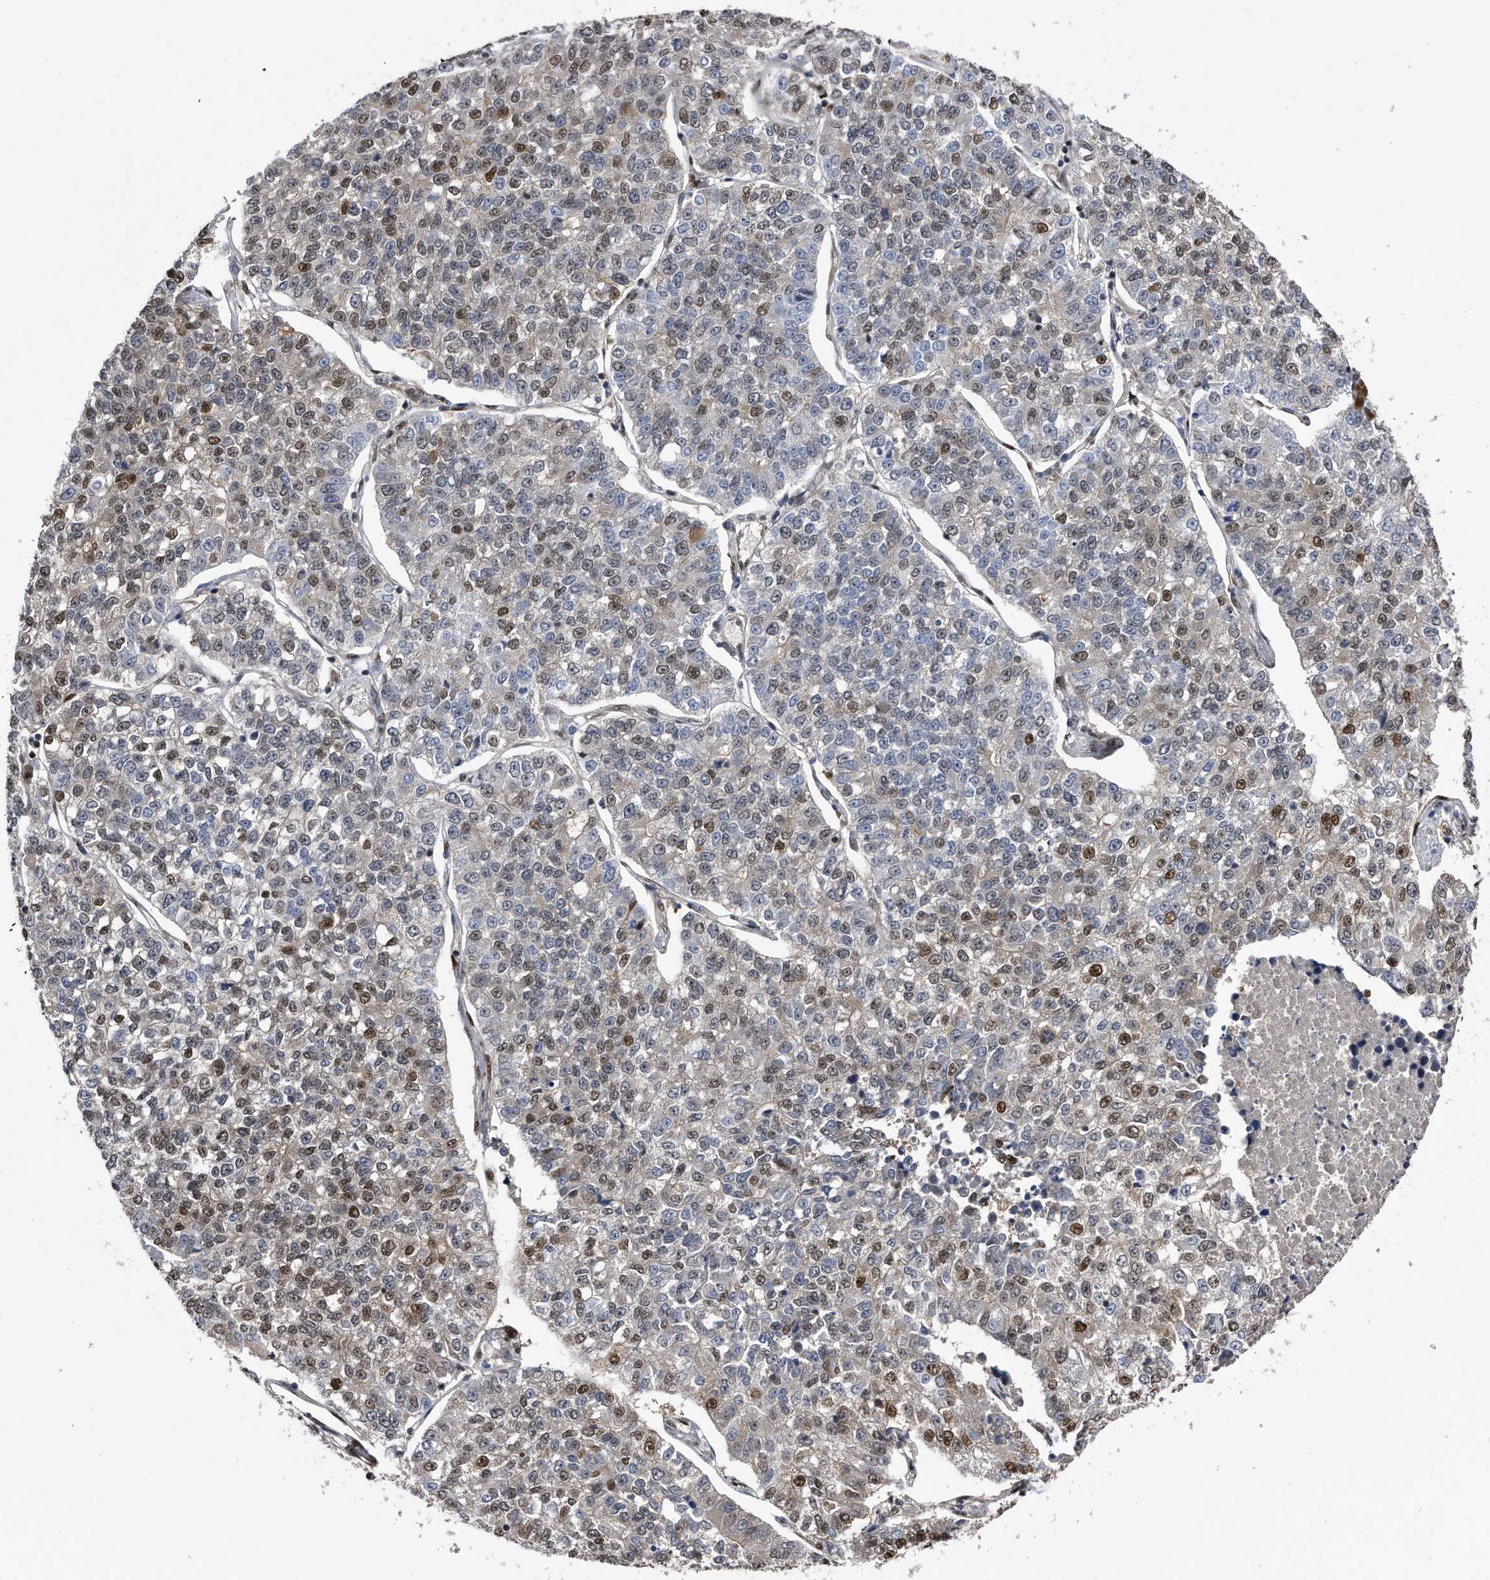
{"staining": {"intensity": "moderate", "quantity": "<25%", "location": "nuclear"}, "tissue": "lung cancer", "cell_type": "Tumor cells", "image_type": "cancer", "snomed": [{"axis": "morphology", "description": "Adenocarcinoma, NOS"}, {"axis": "topography", "description": "Lung"}], "caption": "Immunohistochemical staining of lung cancer shows low levels of moderate nuclear expression in about <25% of tumor cells.", "gene": "RAD23B", "patient": {"sex": "male", "age": 49}}